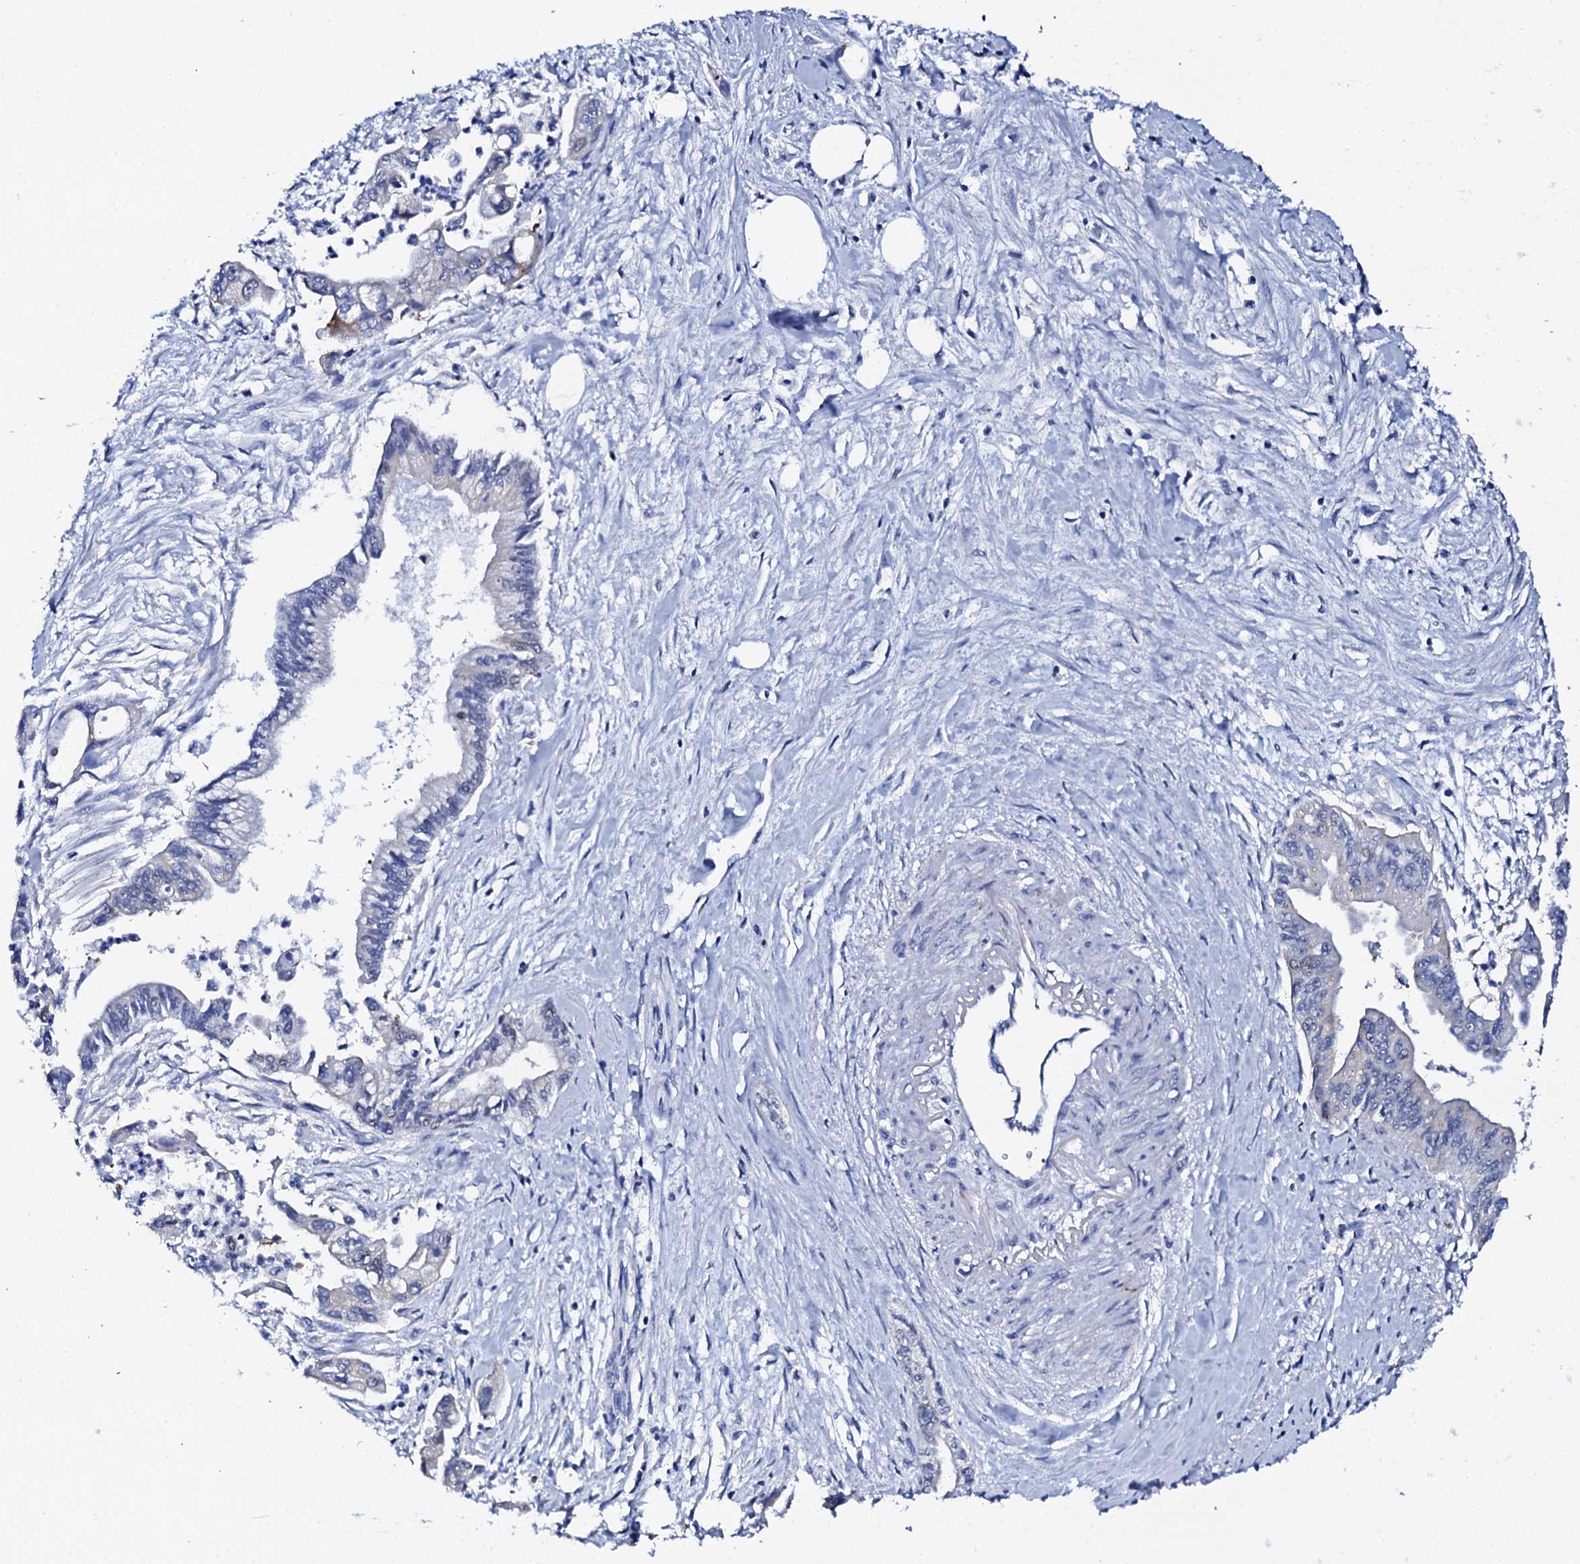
{"staining": {"intensity": "negative", "quantity": "none", "location": "none"}, "tissue": "pancreatic cancer", "cell_type": "Tumor cells", "image_type": "cancer", "snomed": [{"axis": "morphology", "description": "Adenocarcinoma, NOS"}, {"axis": "topography", "description": "Pancreas"}], "caption": "High magnification brightfield microscopy of pancreatic cancer stained with DAB (brown) and counterstained with hematoxylin (blue): tumor cells show no significant expression.", "gene": "NUDT13", "patient": {"sex": "male", "age": 70}}